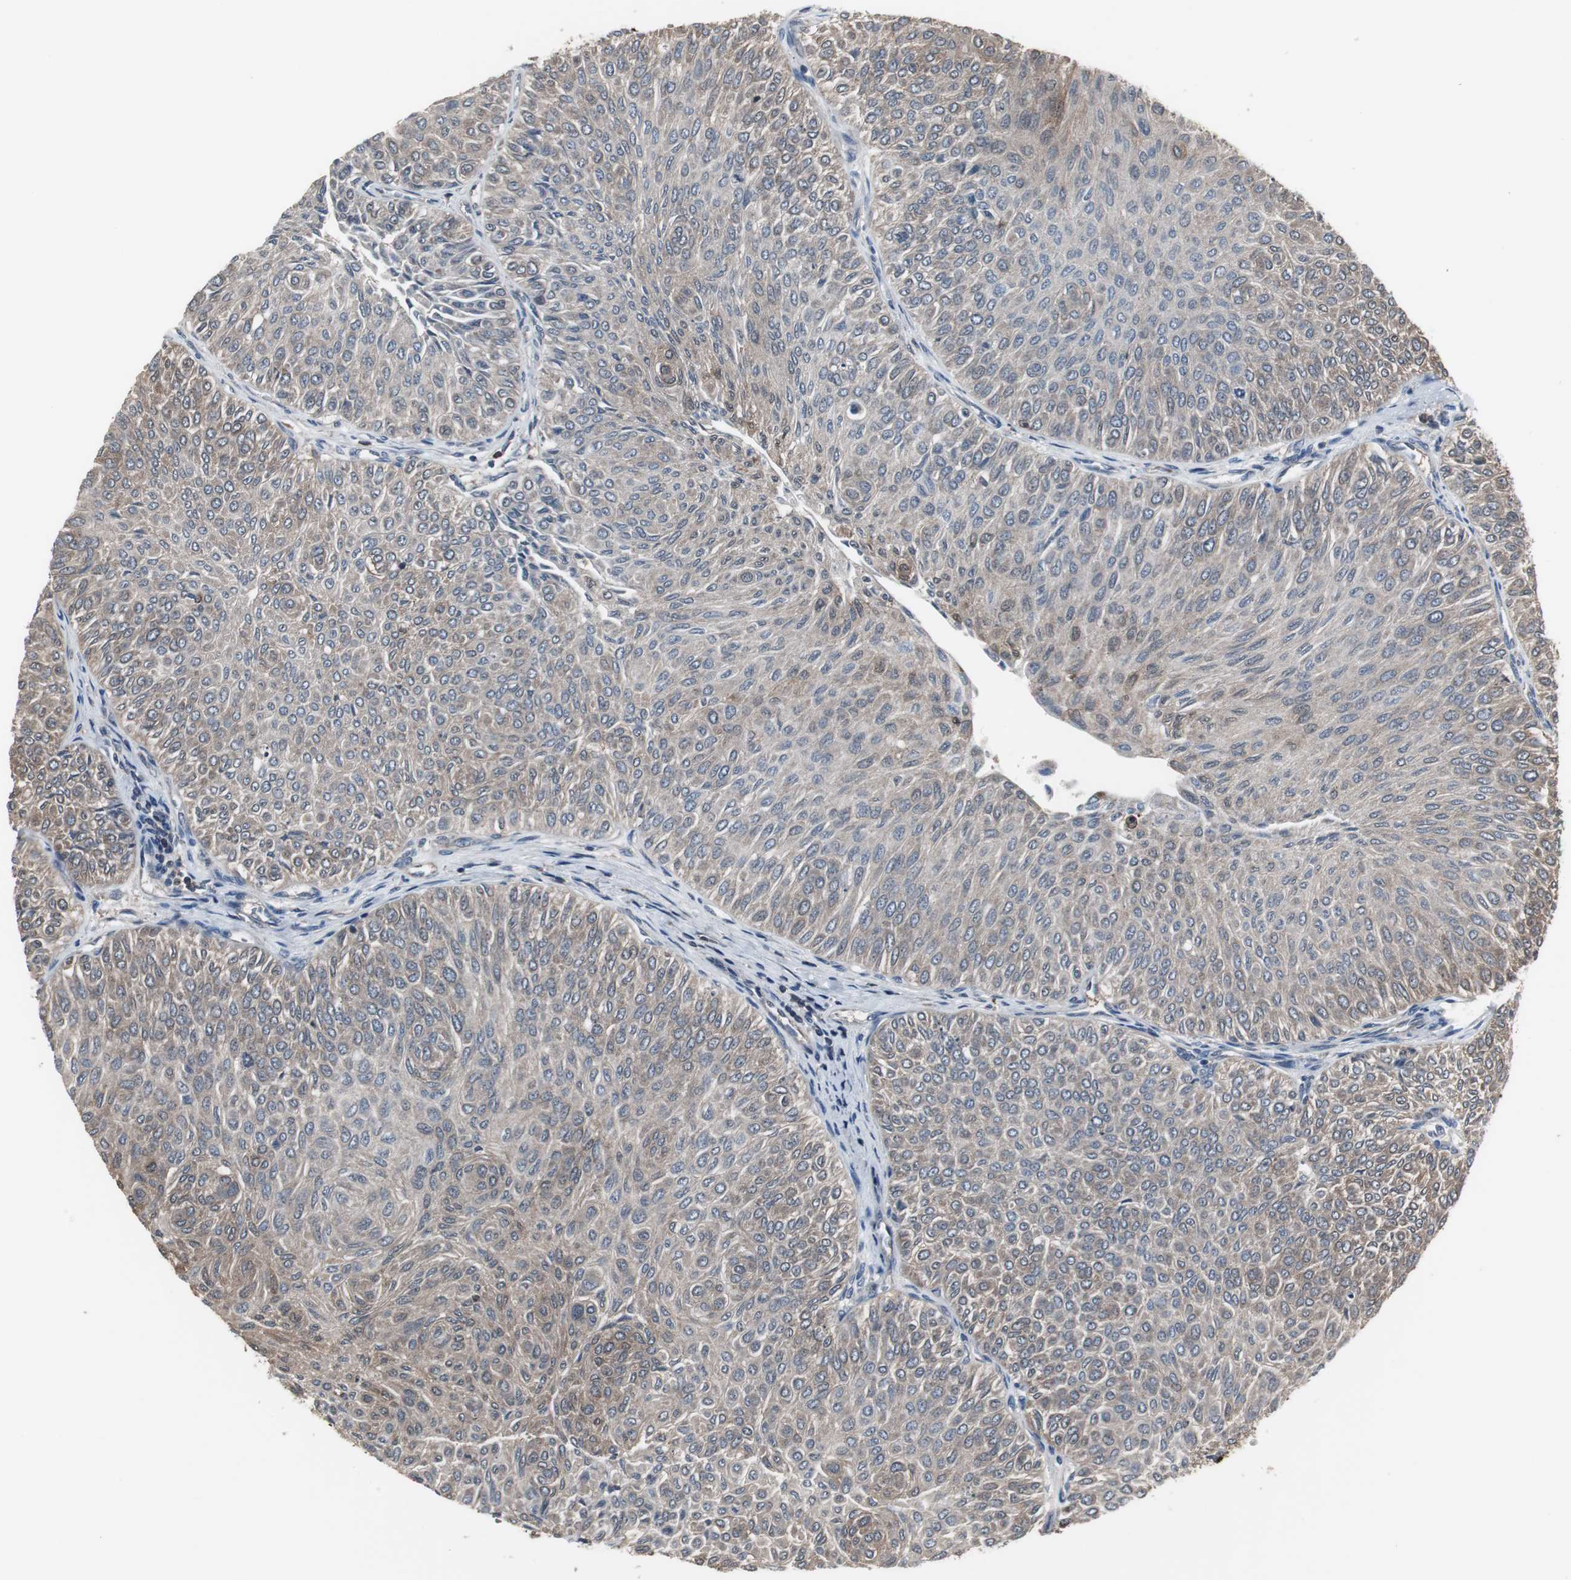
{"staining": {"intensity": "weak", "quantity": ">75%", "location": "cytoplasmic/membranous"}, "tissue": "urothelial cancer", "cell_type": "Tumor cells", "image_type": "cancer", "snomed": [{"axis": "morphology", "description": "Urothelial carcinoma, Low grade"}, {"axis": "topography", "description": "Urinary bladder"}], "caption": "A brown stain labels weak cytoplasmic/membranous expression of a protein in urothelial carcinoma (low-grade) tumor cells.", "gene": "ZSCAN22", "patient": {"sex": "male", "age": 78}}